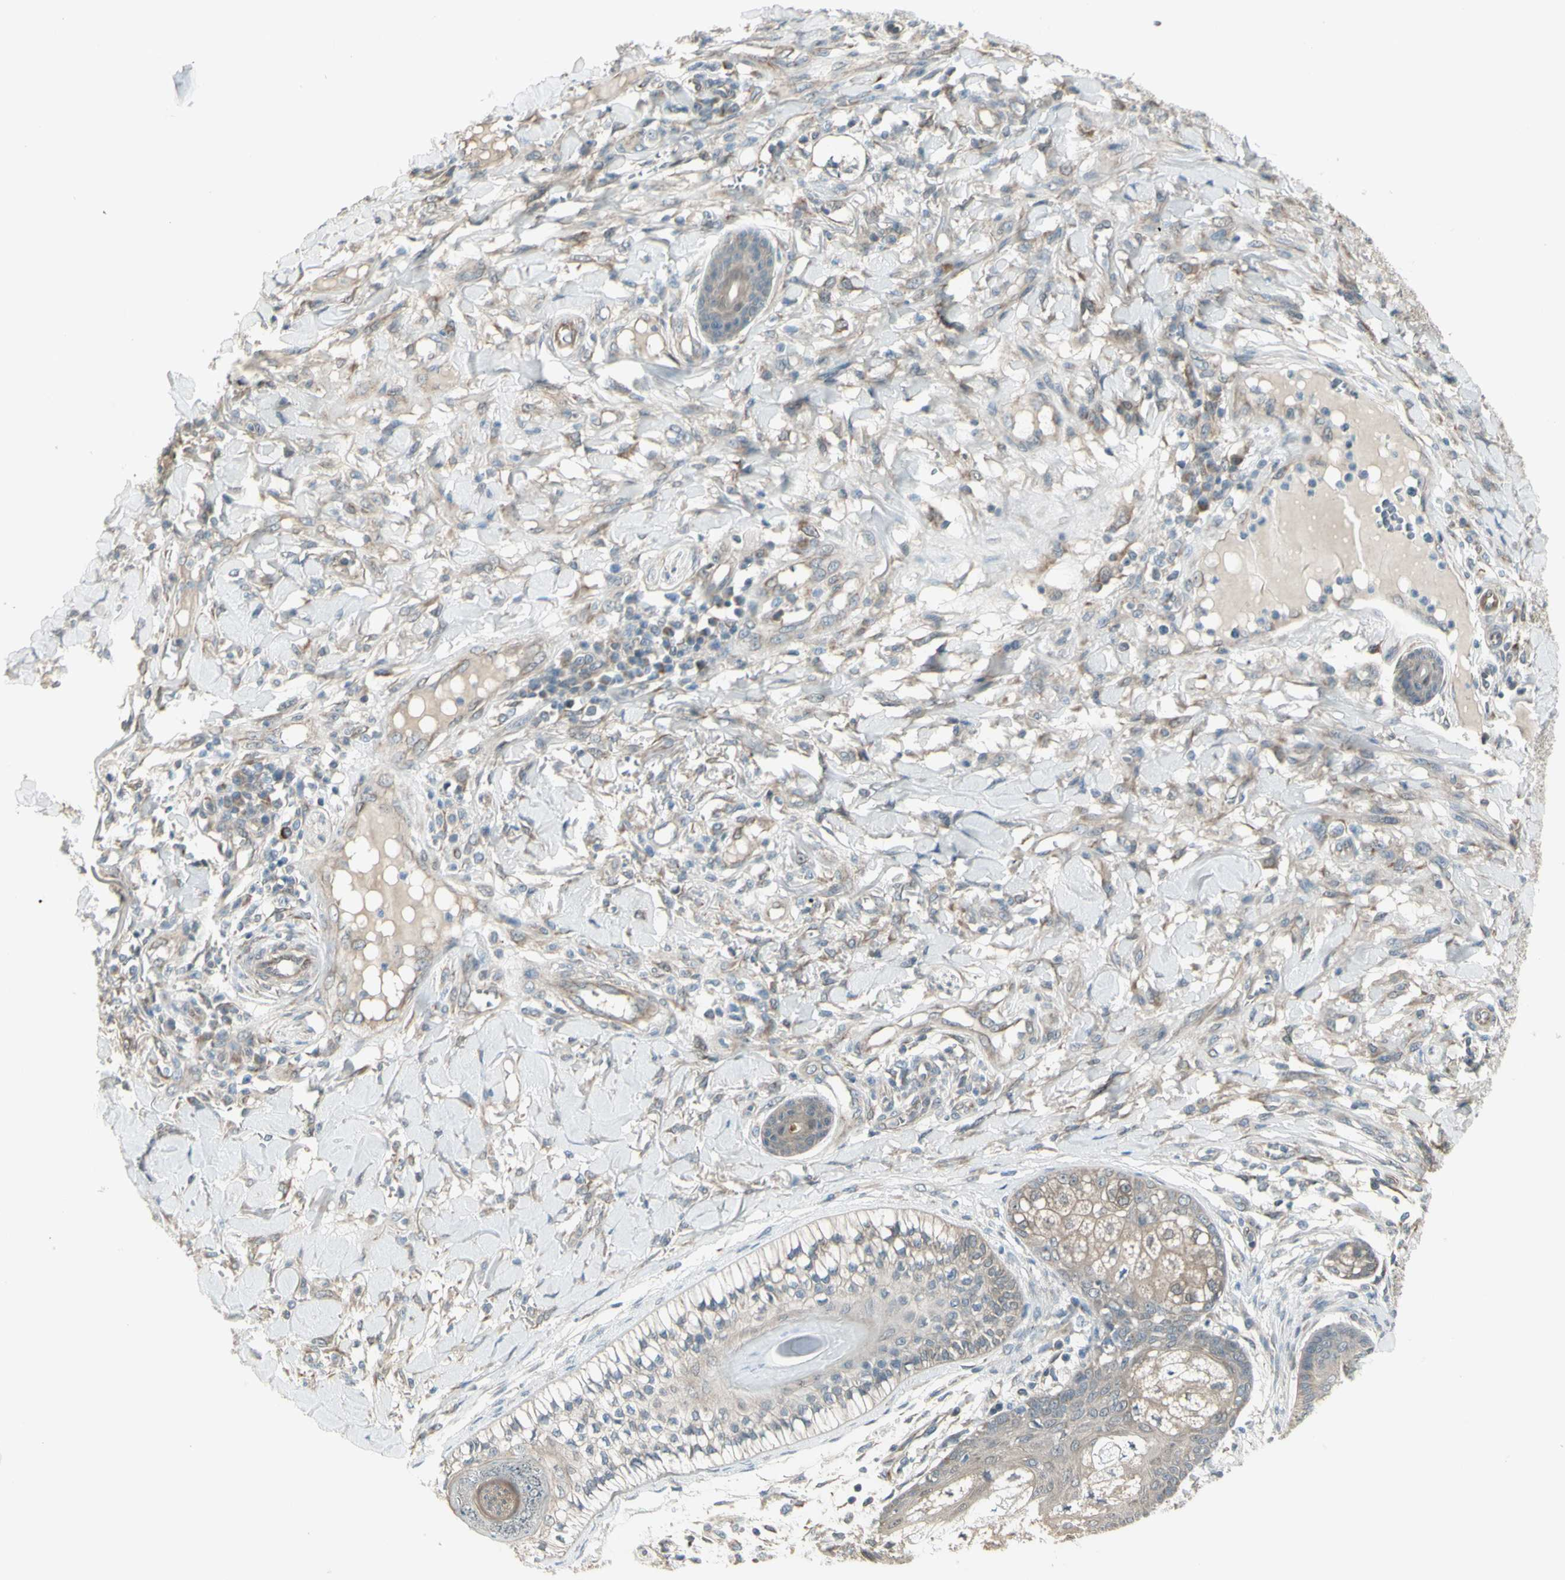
{"staining": {"intensity": "weak", "quantity": "25%-75%", "location": "cytoplasmic/membranous"}, "tissue": "skin cancer", "cell_type": "Tumor cells", "image_type": "cancer", "snomed": [{"axis": "morphology", "description": "Squamous cell carcinoma, NOS"}, {"axis": "topography", "description": "Skin"}], "caption": "Weak cytoplasmic/membranous positivity is identified in about 25%-75% of tumor cells in skin squamous cell carcinoma.", "gene": "NAXD", "patient": {"sex": "female", "age": 78}}